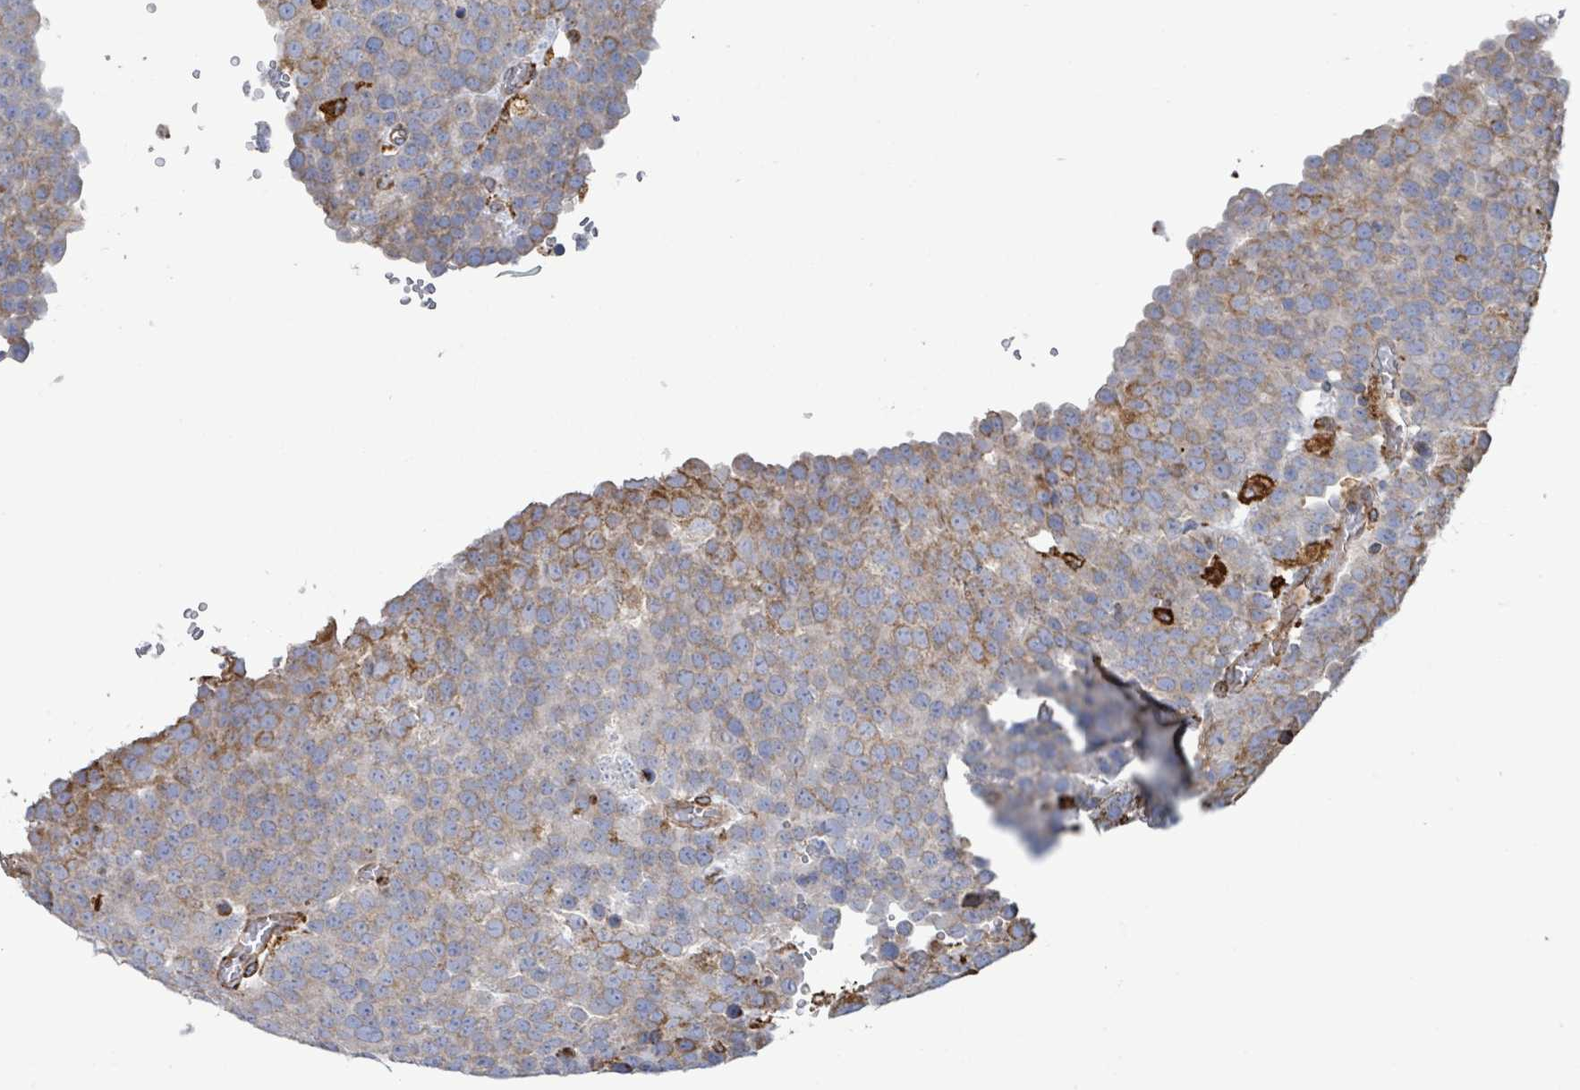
{"staining": {"intensity": "moderate", "quantity": "<25%", "location": "cytoplasmic/membranous"}, "tissue": "testis cancer", "cell_type": "Tumor cells", "image_type": "cancer", "snomed": [{"axis": "morphology", "description": "Normal tissue, NOS"}, {"axis": "morphology", "description": "Seminoma, NOS"}, {"axis": "topography", "description": "Testis"}], "caption": "Immunohistochemistry photomicrograph of neoplastic tissue: human testis cancer (seminoma) stained using immunohistochemistry shows low levels of moderate protein expression localized specifically in the cytoplasmic/membranous of tumor cells, appearing as a cytoplasmic/membranous brown color.", "gene": "RFPL4A", "patient": {"sex": "male", "age": 71}}